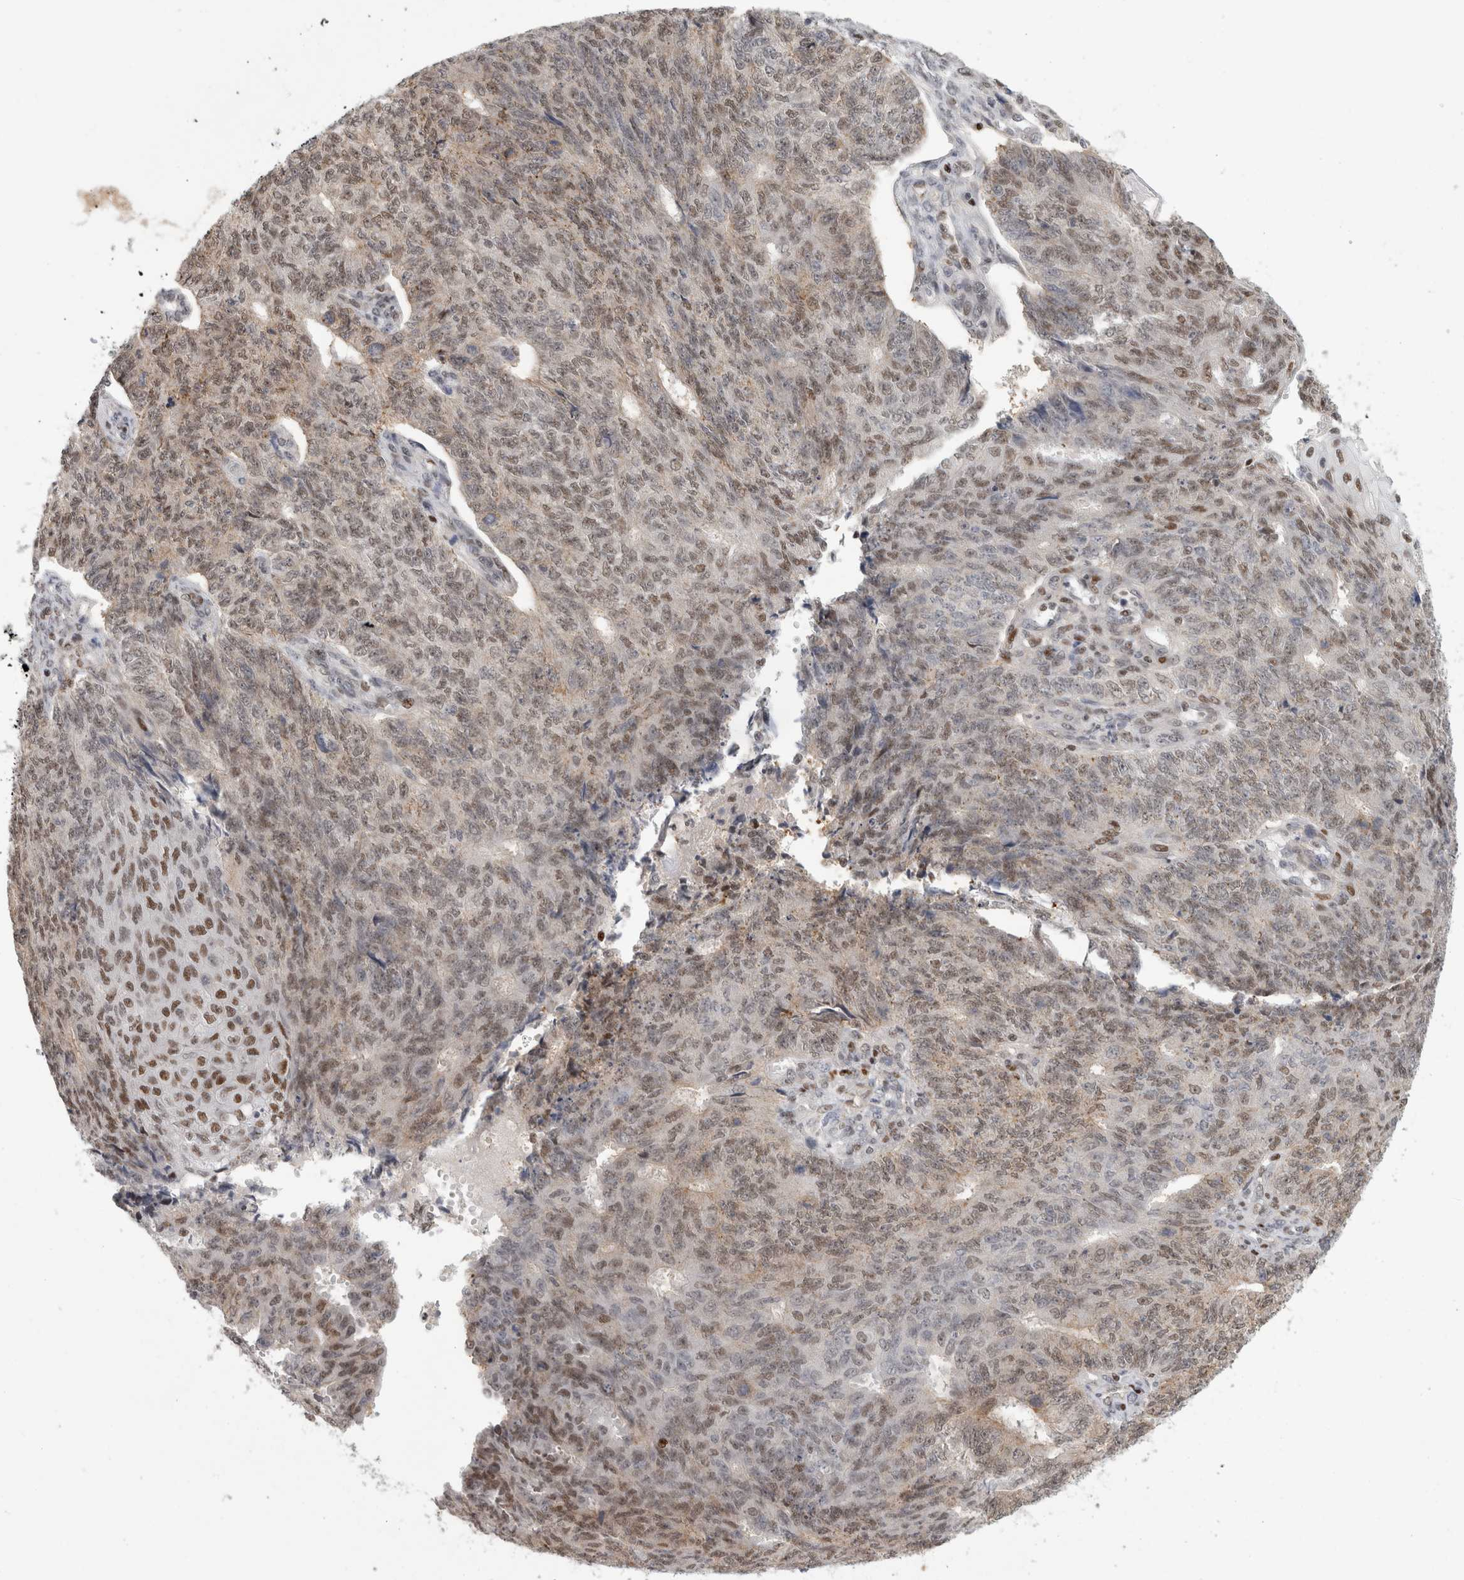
{"staining": {"intensity": "weak", "quantity": ">75%", "location": "cytoplasmic/membranous,nuclear"}, "tissue": "endometrial cancer", "cell_type": "Tumor cells", "image_type": "cancer", "snomed": [{"axis": "morphology", "description": "Adenocarcinoma, NOS"}, {"axis": "topography", "description": "Endometrium"}], "caption": "A brown stain shows weak cytoplasmic/membranous and nuclear positivity of a protein in human endometrial adenocarcinoma tumor cells. The staining was performed using DAB to visualize the protein expression in brown, while the nuclei were stained in blue with hematoxylin (Magnification: 20x).", "gene": "SRARP", "patient": {"sex": "female", "age": 32}}